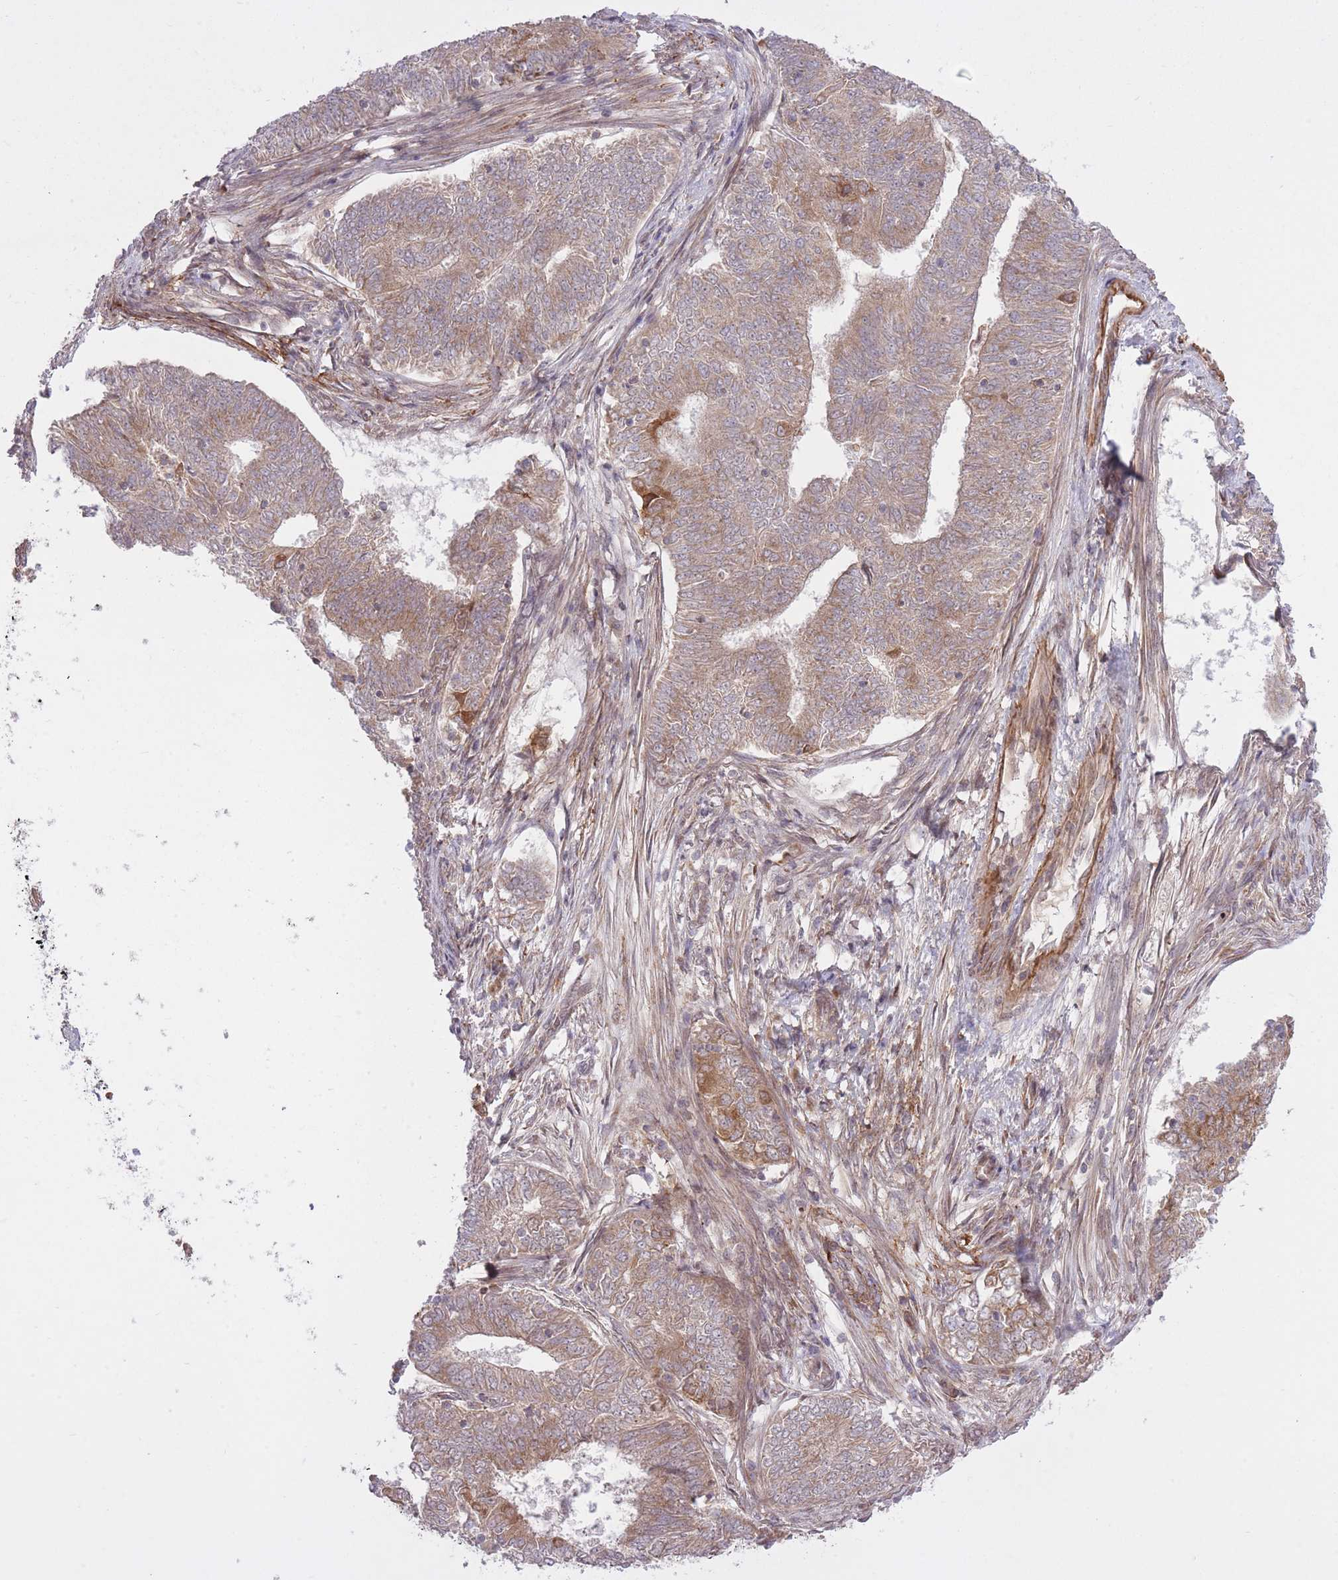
{"staining": {"intensity": "moderate", "quantity": "25%-75%", "location": "cytoplasmic/membranous"}, "tissue": "endometrial cancer", "cell_type": "Tumor cells", "image_type": "cancer", "snomed": [{"axis": "morphology", "description": "Adenocarcinoma, NOS"}, {"axis": "topography", "description": "Endometrium"}], "caption": "Immunohistochemistry (IHC) of endometrial cancer (adenocarcinoma) displays medium levels of moderate cytoplasmic/membranous expression in approximately 25%-75% of tumor cells. (Brightfield microscopy of DAB IHC at high magnification).", "gene": "ZNF391", "patient": {"sex": "female", "age": 62}}